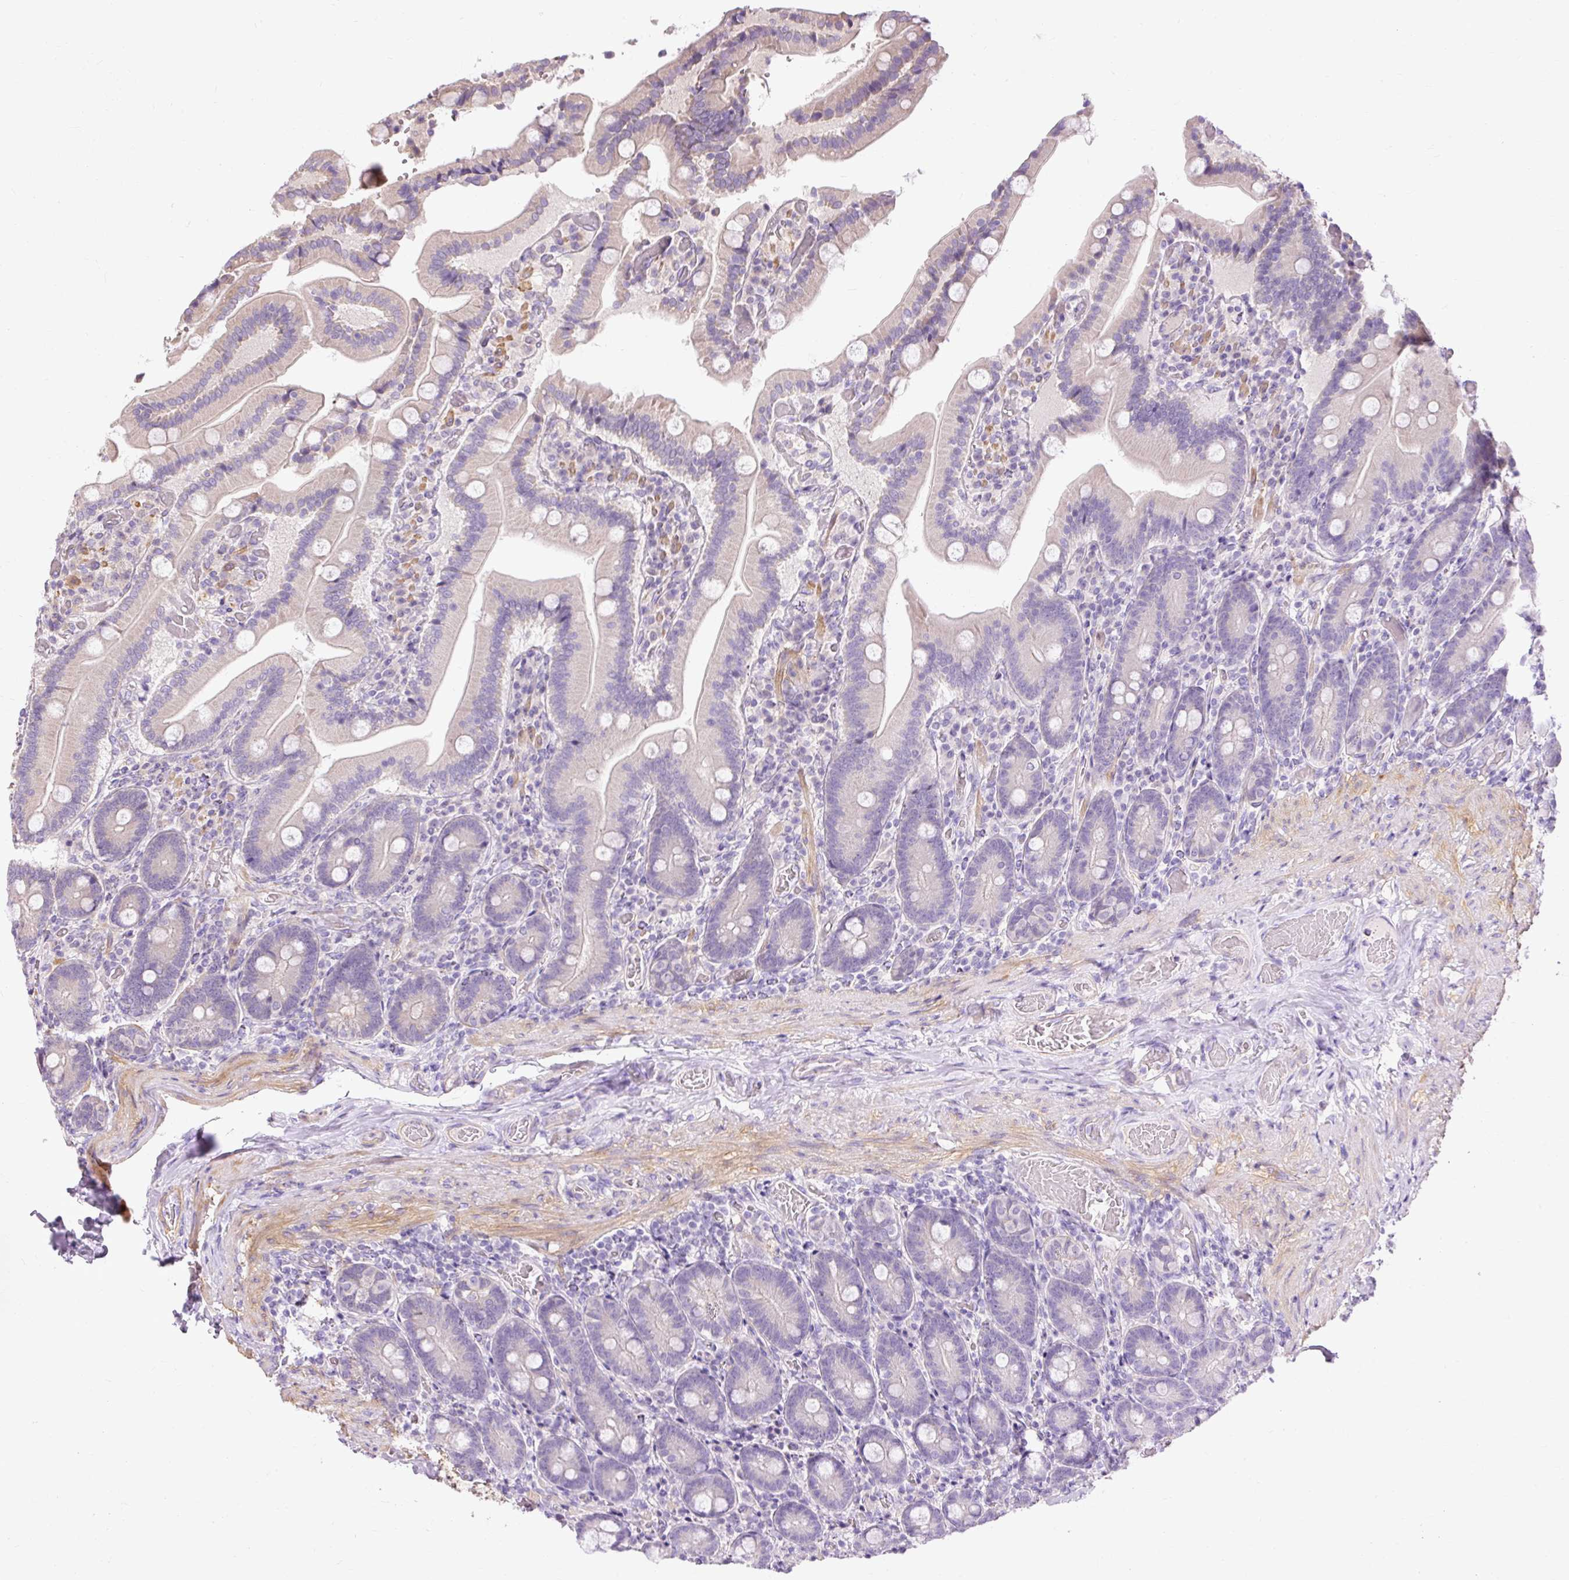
{"staining": {"intensity": "negative", "quantity": "none", "location": "none"}, "tissue": "duodenum", "cell_type": "Glandular cells", "image_type": "normal", "snomed": [{"axis": "morphology", "description": "Normal tissue, NOS"}, {"axis": "topography", "description": "Duodenum"}], "caption": "IHC photomicrograph of benign human duodenum stained for a protein (brown), which demonstrates no expression in glandular cells. (DAB immunohistochemistry (IHC) visualized using brightfield microscopy, high magnification).", "gene": "RIPOR3", "patient": {"sex": "female", "age": 62}}